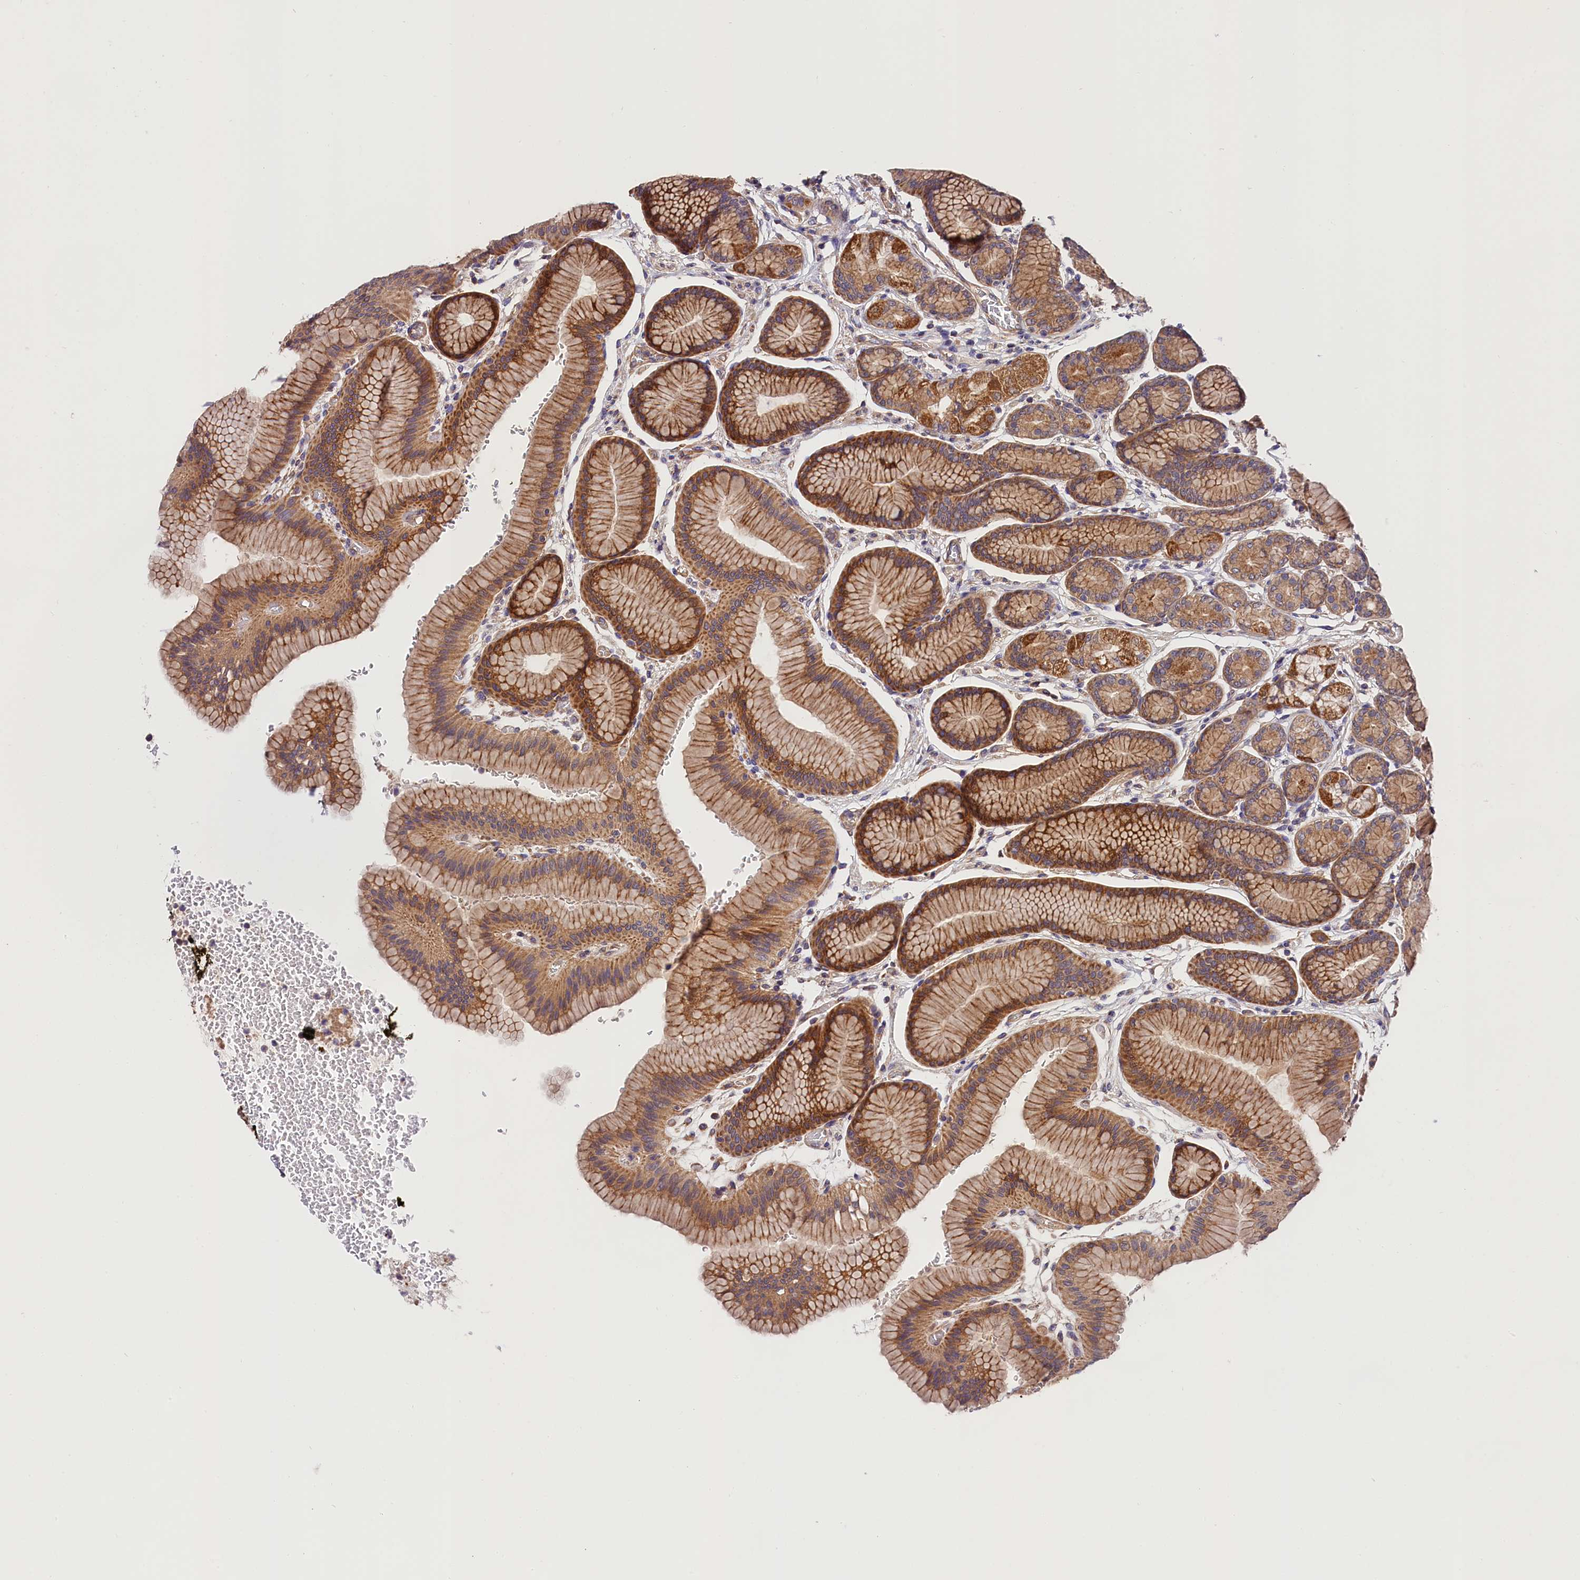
{"staining": {"intensity": "moderate", "quantity": ">75%", "location": "cytoplasmic/membranous"}, "tissue": "stomach", "cell_type": "Glandular cells", "image_type": "normal", "snomed": [{"axis": "morphology", "description": "Normal tissue, NOS"}, {"axis": "morphology", "description": "Adenocarcinoma, NOS"}, {"axis": "morphology", "description": "Adenocarcinoma, High grade"}, {"axis": "topography", "description": "Stomach, upper"}, {"axis": "topography", "description": "Stomach"}], "caption": "About >75% of glandular cells in benign human stomach display moderate cytoplasmic/membranous protein staining as visualized by brown immunohistochemical staining.", "gene": "SPG11", "patient": {"sex": "female", "age": 65}}